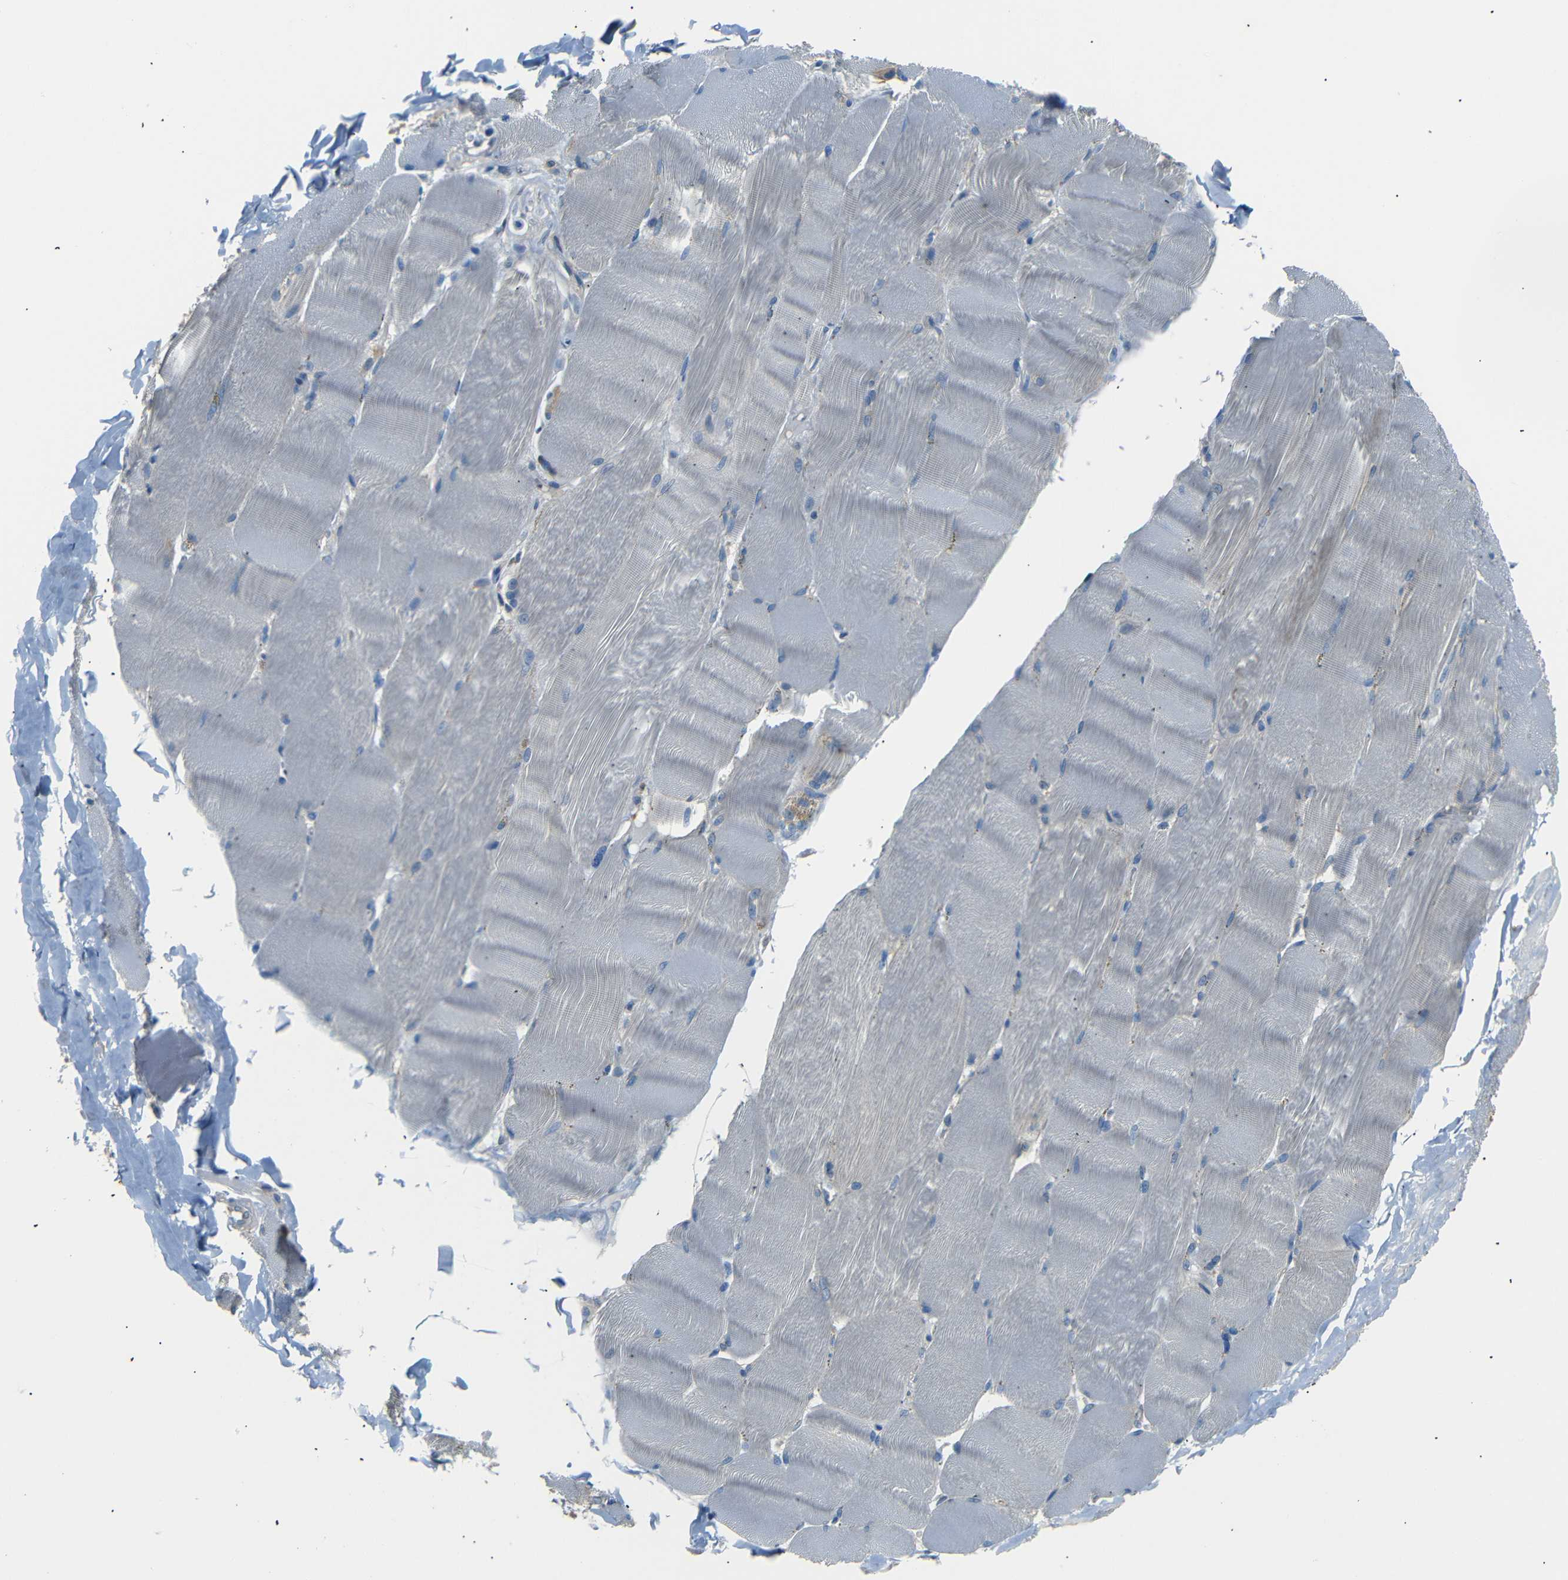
{"staining": {"intensity": "negative", "quantity": "none", "location": "none"}, "tissue": "skeletal muscle", "cell_type": "Myocytes", "image_type": "normal", "snomed": [{"axis": "morphology", "description": "Normal tissue, NOS"}, {"axis": "topography", "description": "Skin"}, {"axis": "topography", "description": "Skeletal muscle"}], "caption": "An immunohistochemistry (IHC) micrograph of benign skeletal muscle is shown. There is no staining in myocytes of skeletal muscle.", "gene": "SFN", "patient": {"sex": "male", "age": 83}}